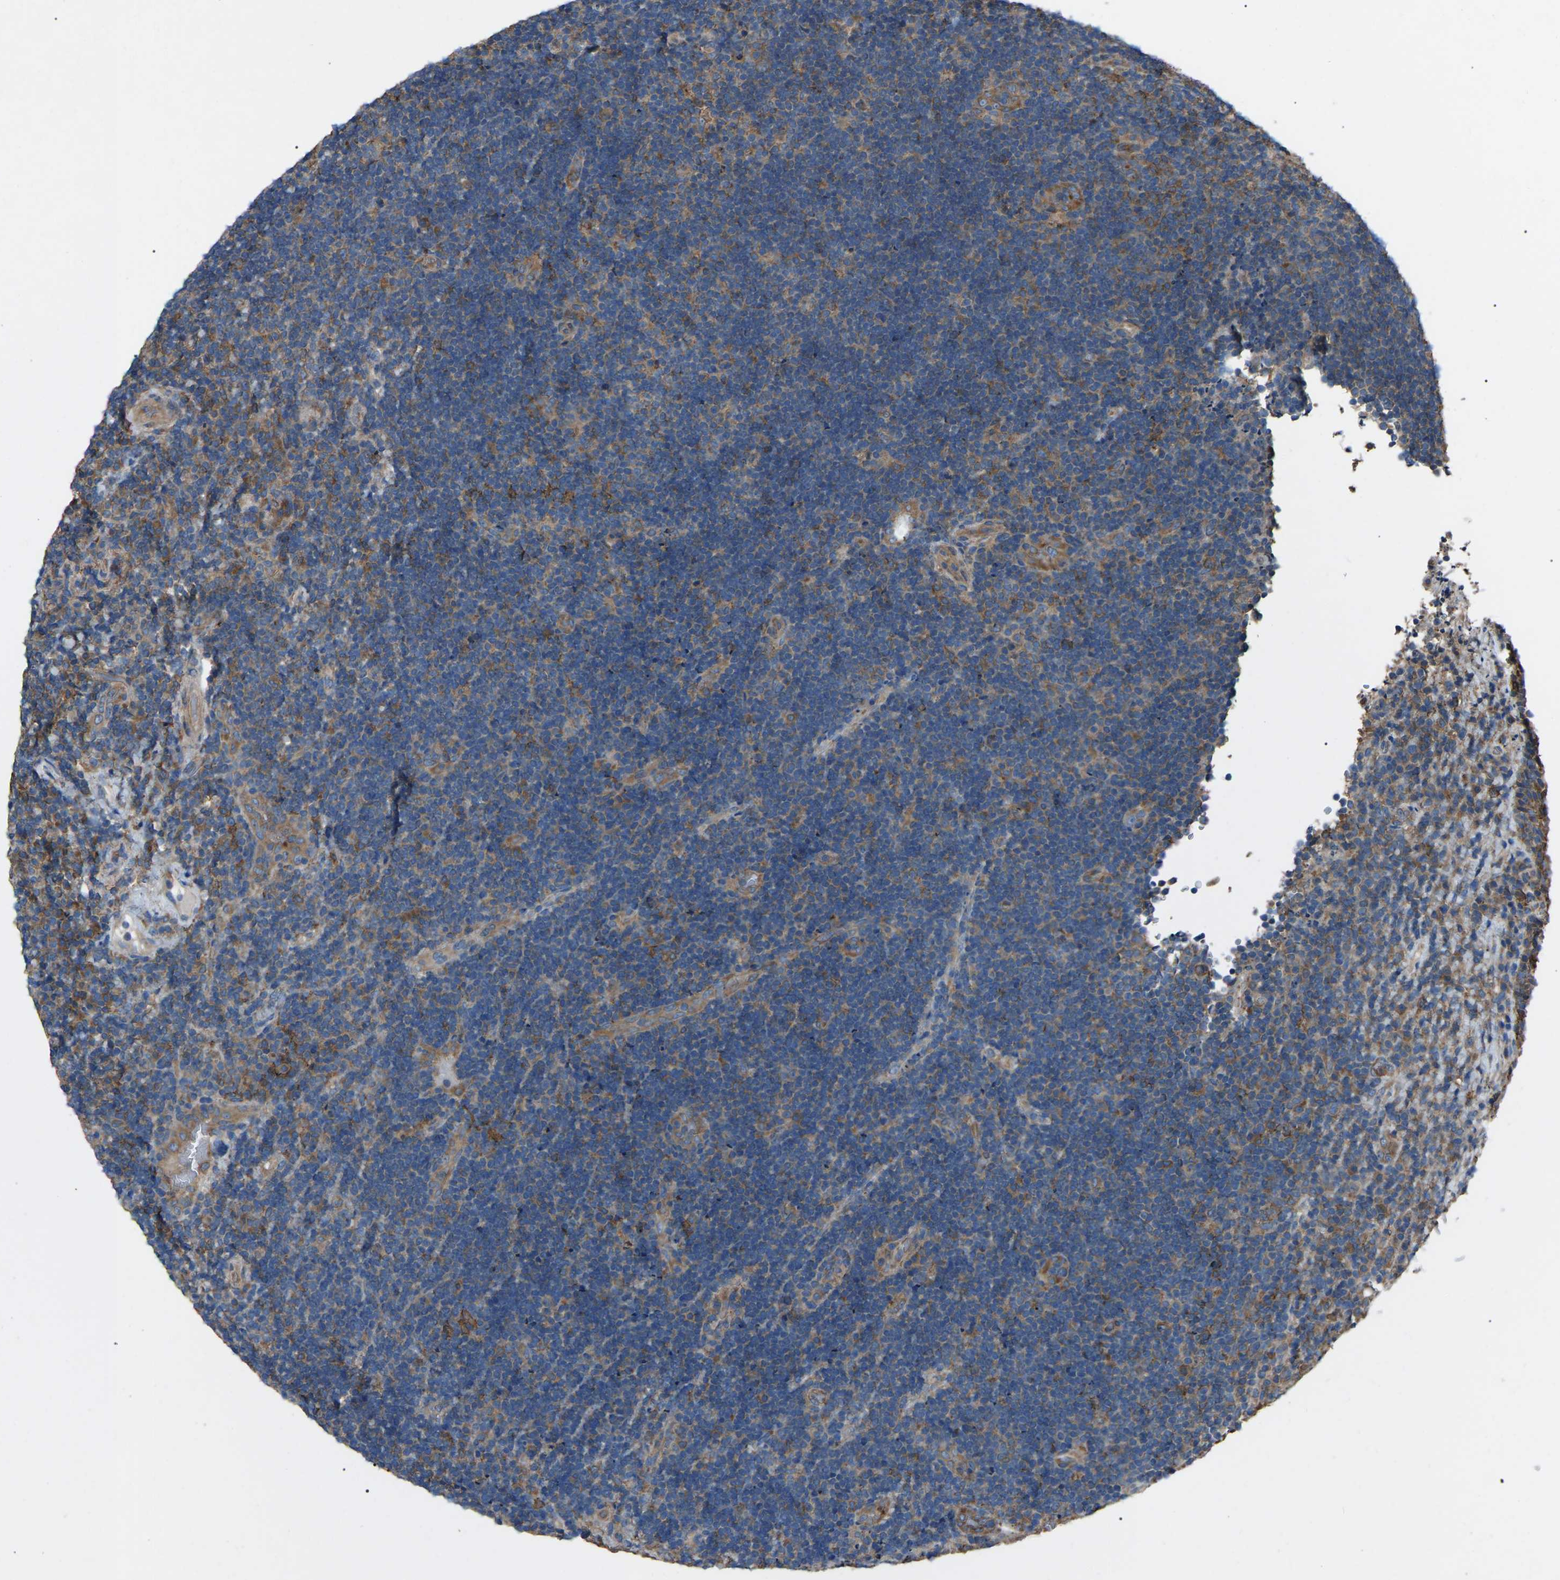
{"staining": {"intensity": "moderate", "quantity": ">75%", "location": "cytoplasmic/membranous"}, "tissue": "lymphoma", "cell_type": "Tumor cells", "image_type": "cancer", "snomed": [{"axis": "morphology", "description": "Malignant lymphoma, non-Hodgkin's type, High grade"}, {"axis": "topography", "description": "Tonsil"}], "caption": "Immunohistochemical staining of human high-grade malignant lymphoma, non-Hodgkin's type displays medium levels of moderate cytoplasmic/membranous protein positivity in about >75% of tumor cells.", "gene": "AIMP1", "patient": {"sex": "female", "age": 36}}